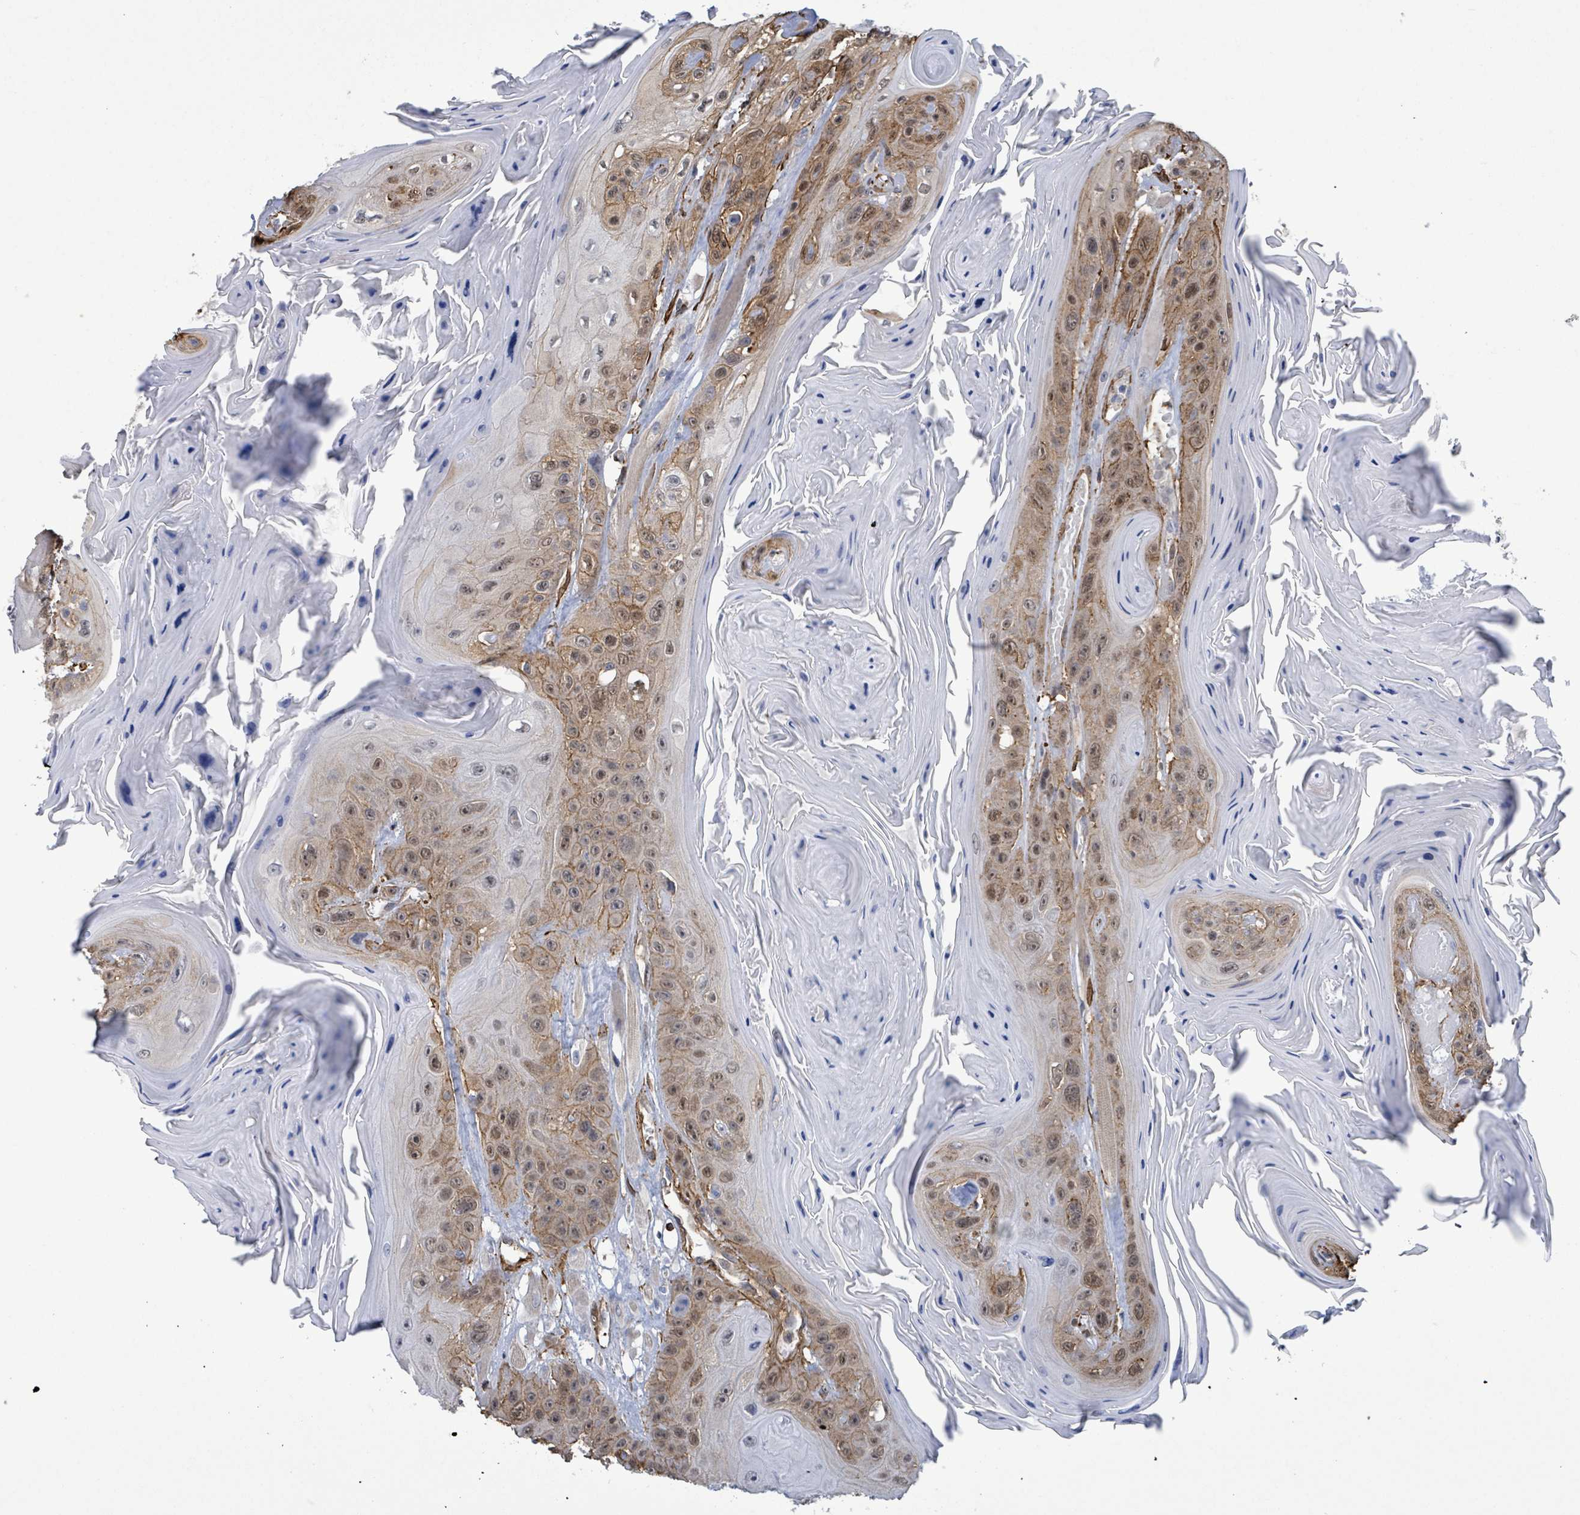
{"staining": {"intensity": "moderate", "quantity": "25%-75%", "location": "cytoplasmic/membranous,nuclear"}, "tissue": "head and neck cancer", "cell_type": "Tumor cells", "image_type": "cancer", "snomed": [{"axis": "morphology", "description": "Squamous cell carcinoma, NOS"}, {"axis": "topography", "description": "Head-Neck"}], "caption": "This is a micrograph of IHC staining of squamous cell carcinoma (head and neck), which shows moderate positivity in the cytoplasmic/membranous and nuclear of tumor cells.", "gene": "PRKRIP1", "patient": {"sex": "female", "age": 59}}